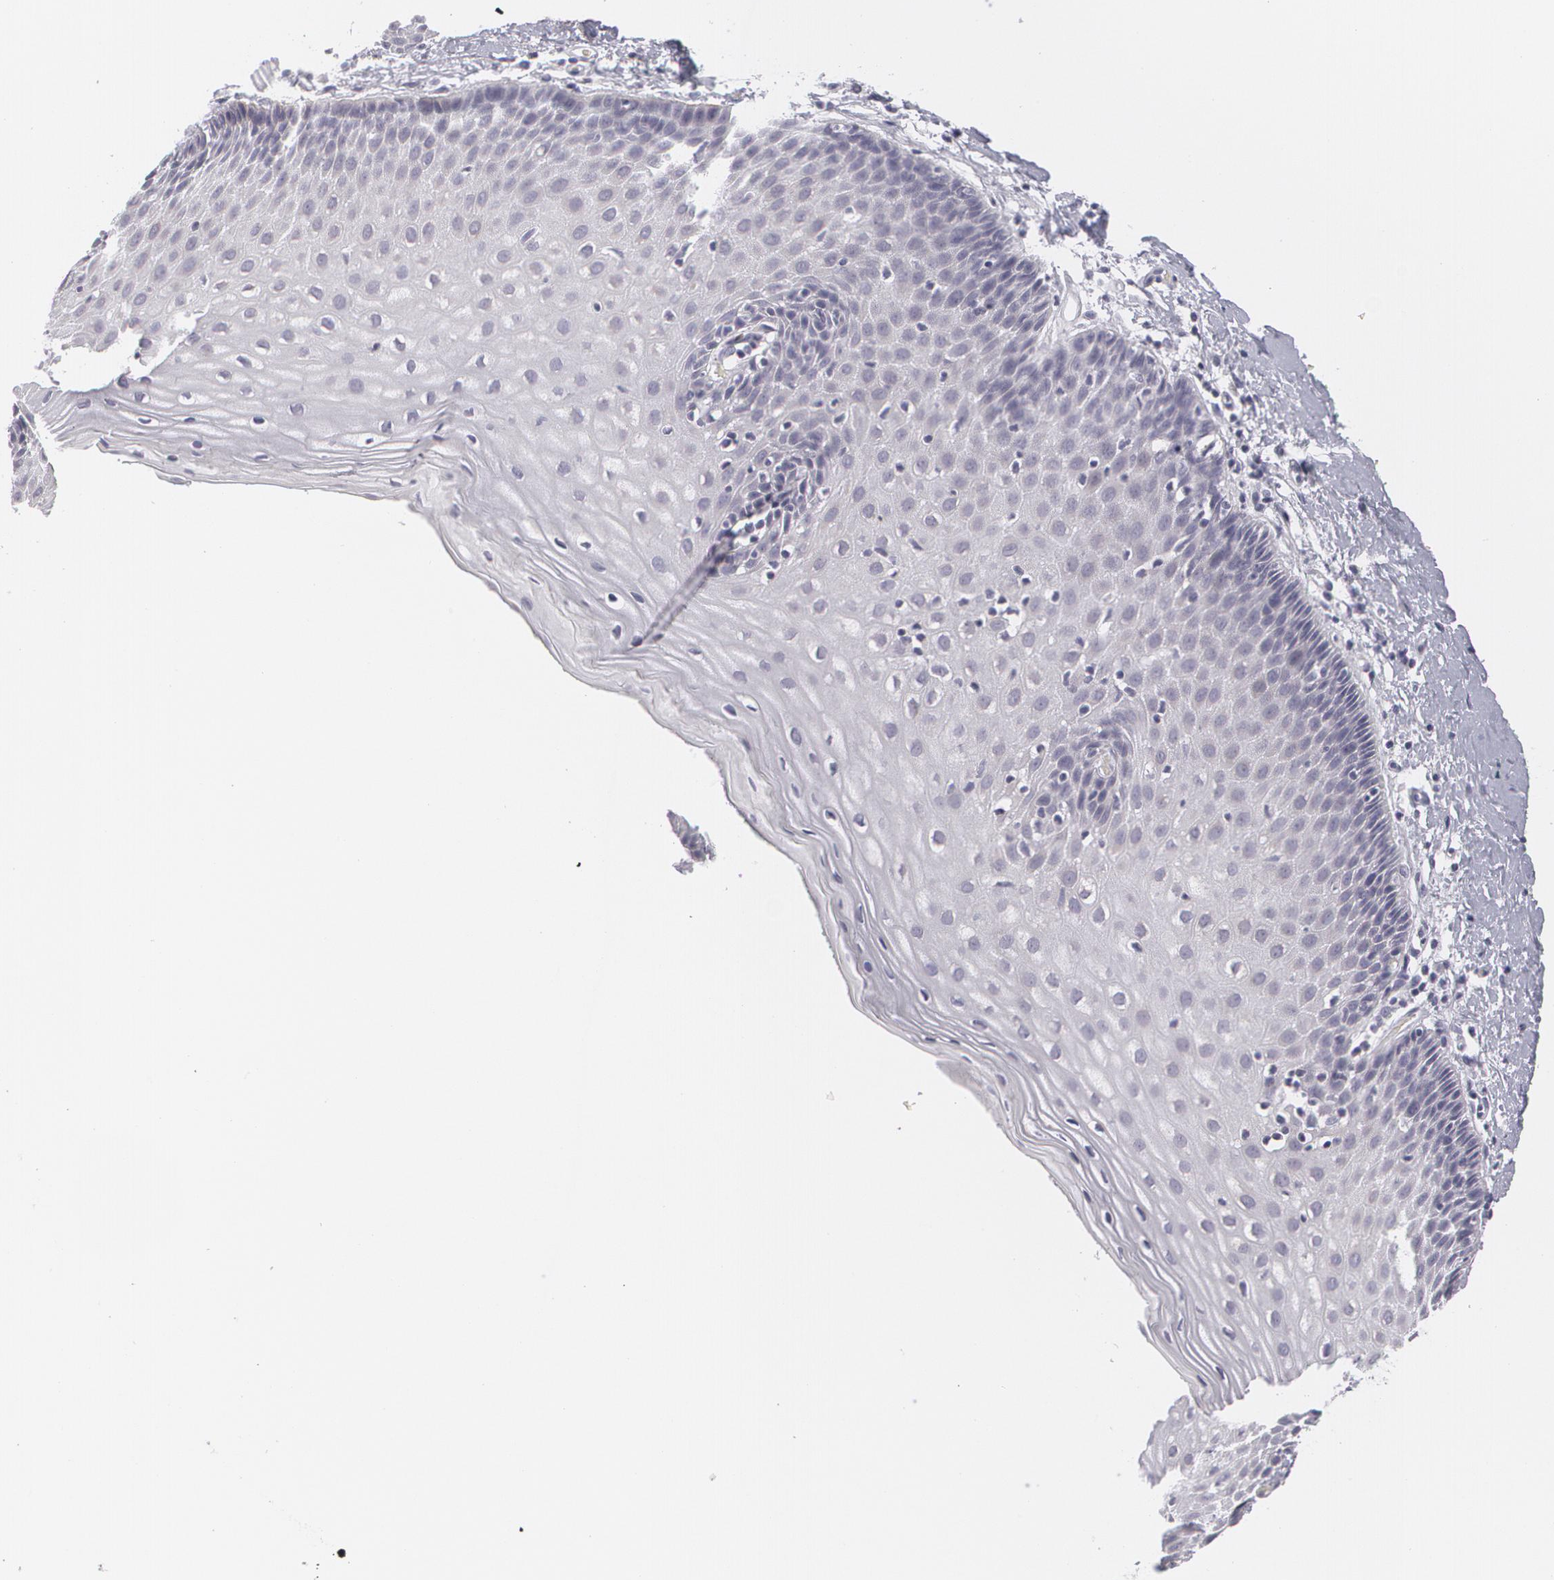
{"staining": {"intensity": "negative", "quantity": "none", "location": "none"}, "tissue": "cervix", "cell_type": "Squamous epithelial cells", "image_type": "normal", "snomed": [{"axis": "morphology", "description": "Normal tissue, NOS"}, {"axis": "topography", "description": "Cervix"}], "caption": "Immunohistochemical staining of unremarkable human cervix demonstrates no significant staining in squamous epithelial cells.", "gene": "MBNL3", "patient": {"sex": "female", "age": 53}}